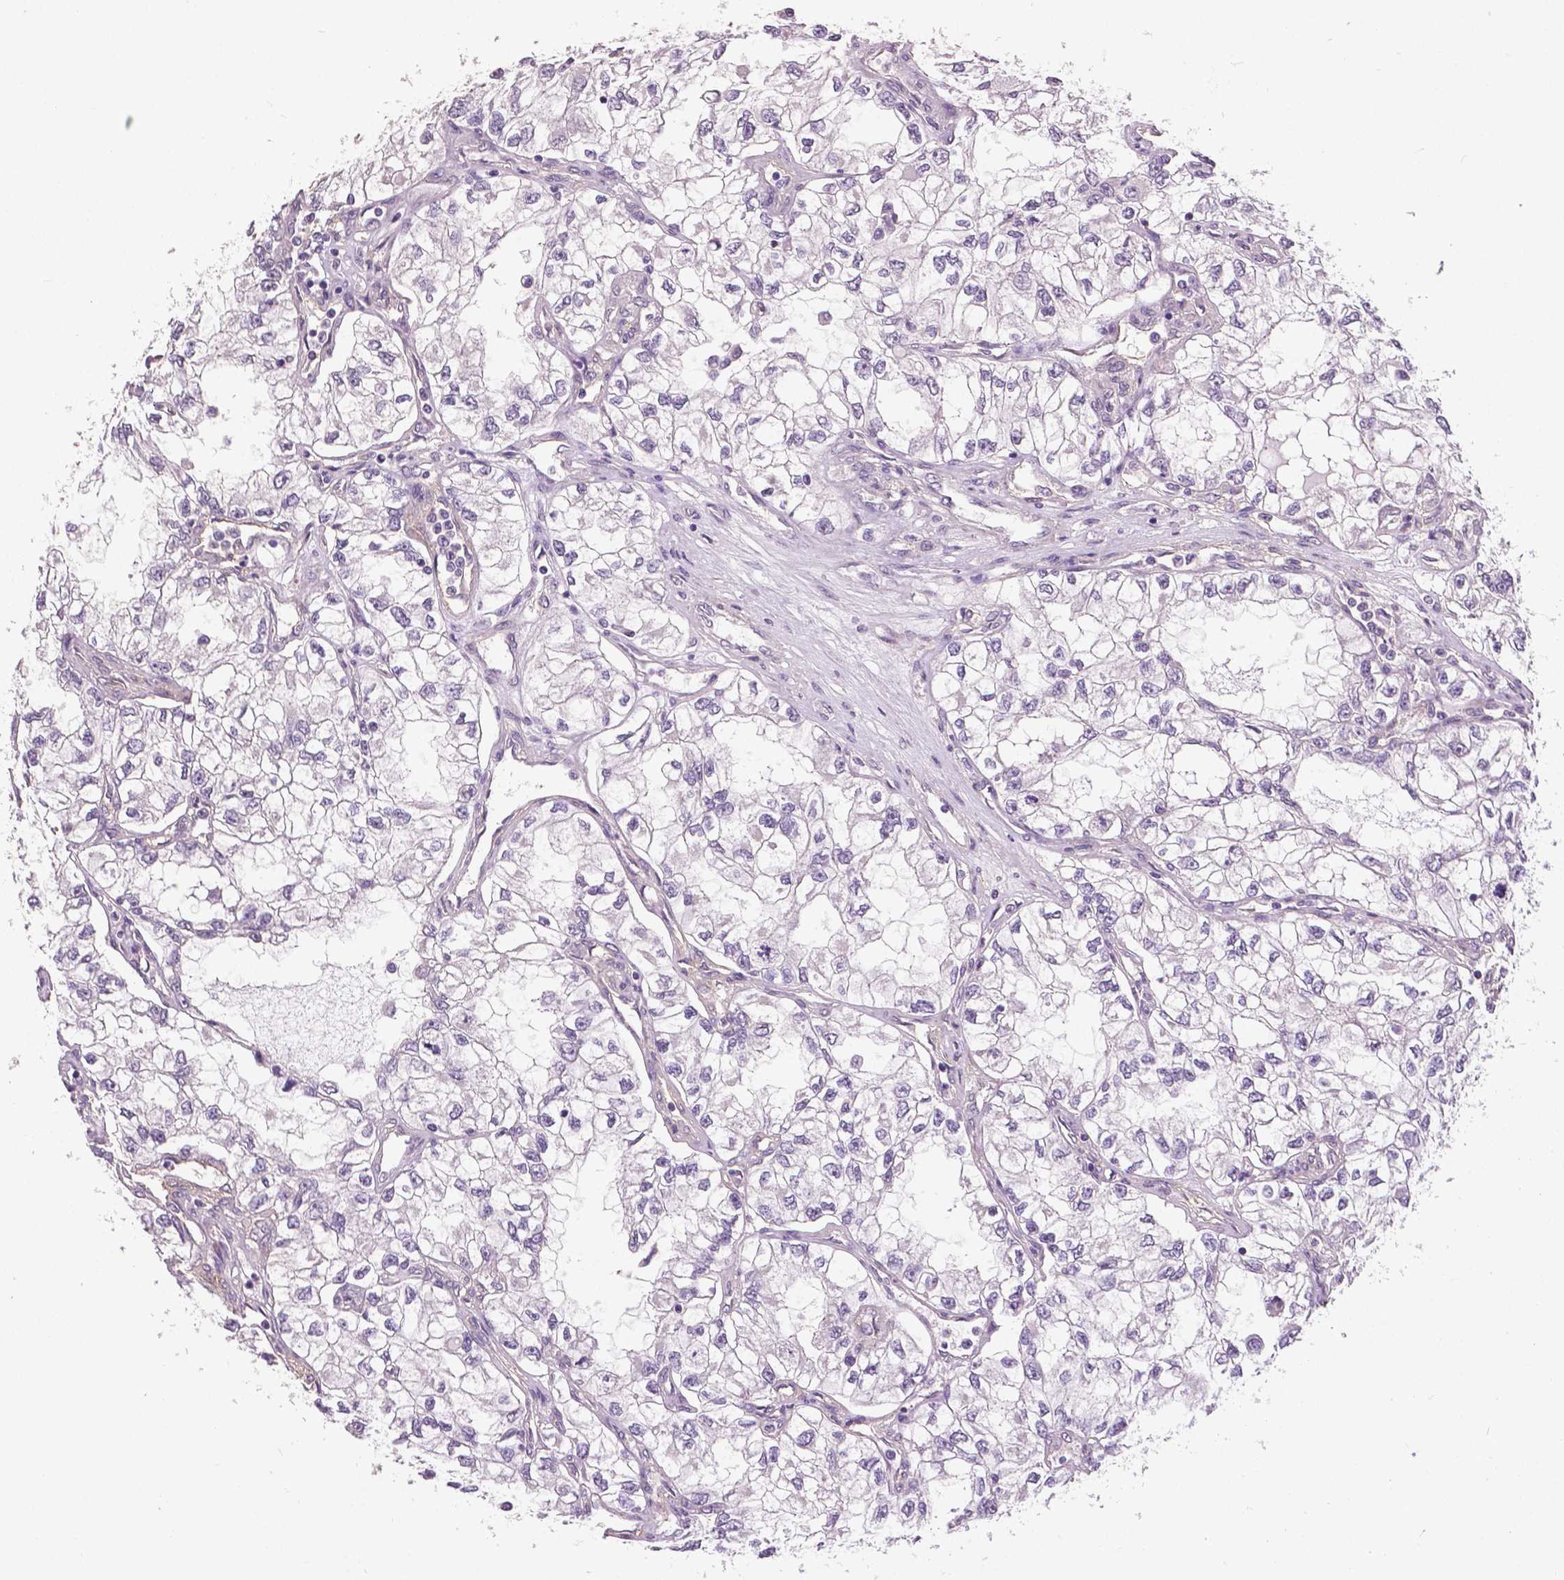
{"staining": {"intensity": "negative", "quantity": "none", "location": "none"}, "tissue": "renal cancer", "cell_type": "Tumor cells", "image_type": "cancer", "snomed": [{"axis": "morphology", "description": "Adenocarcinoma, NOS"}, {"axis": "topography", "description": "Kidney"}], "caption": "Immunohistochemistry (IHC) of renal cancer (adenocarcinoma) displays no expression in tumor cells. (DAB immunohistochemistry (IHC) visualized using brightfield microscopy, high magnification).", "gene": "FOXA1", "patient": {"sex": "female", "age": 59}}